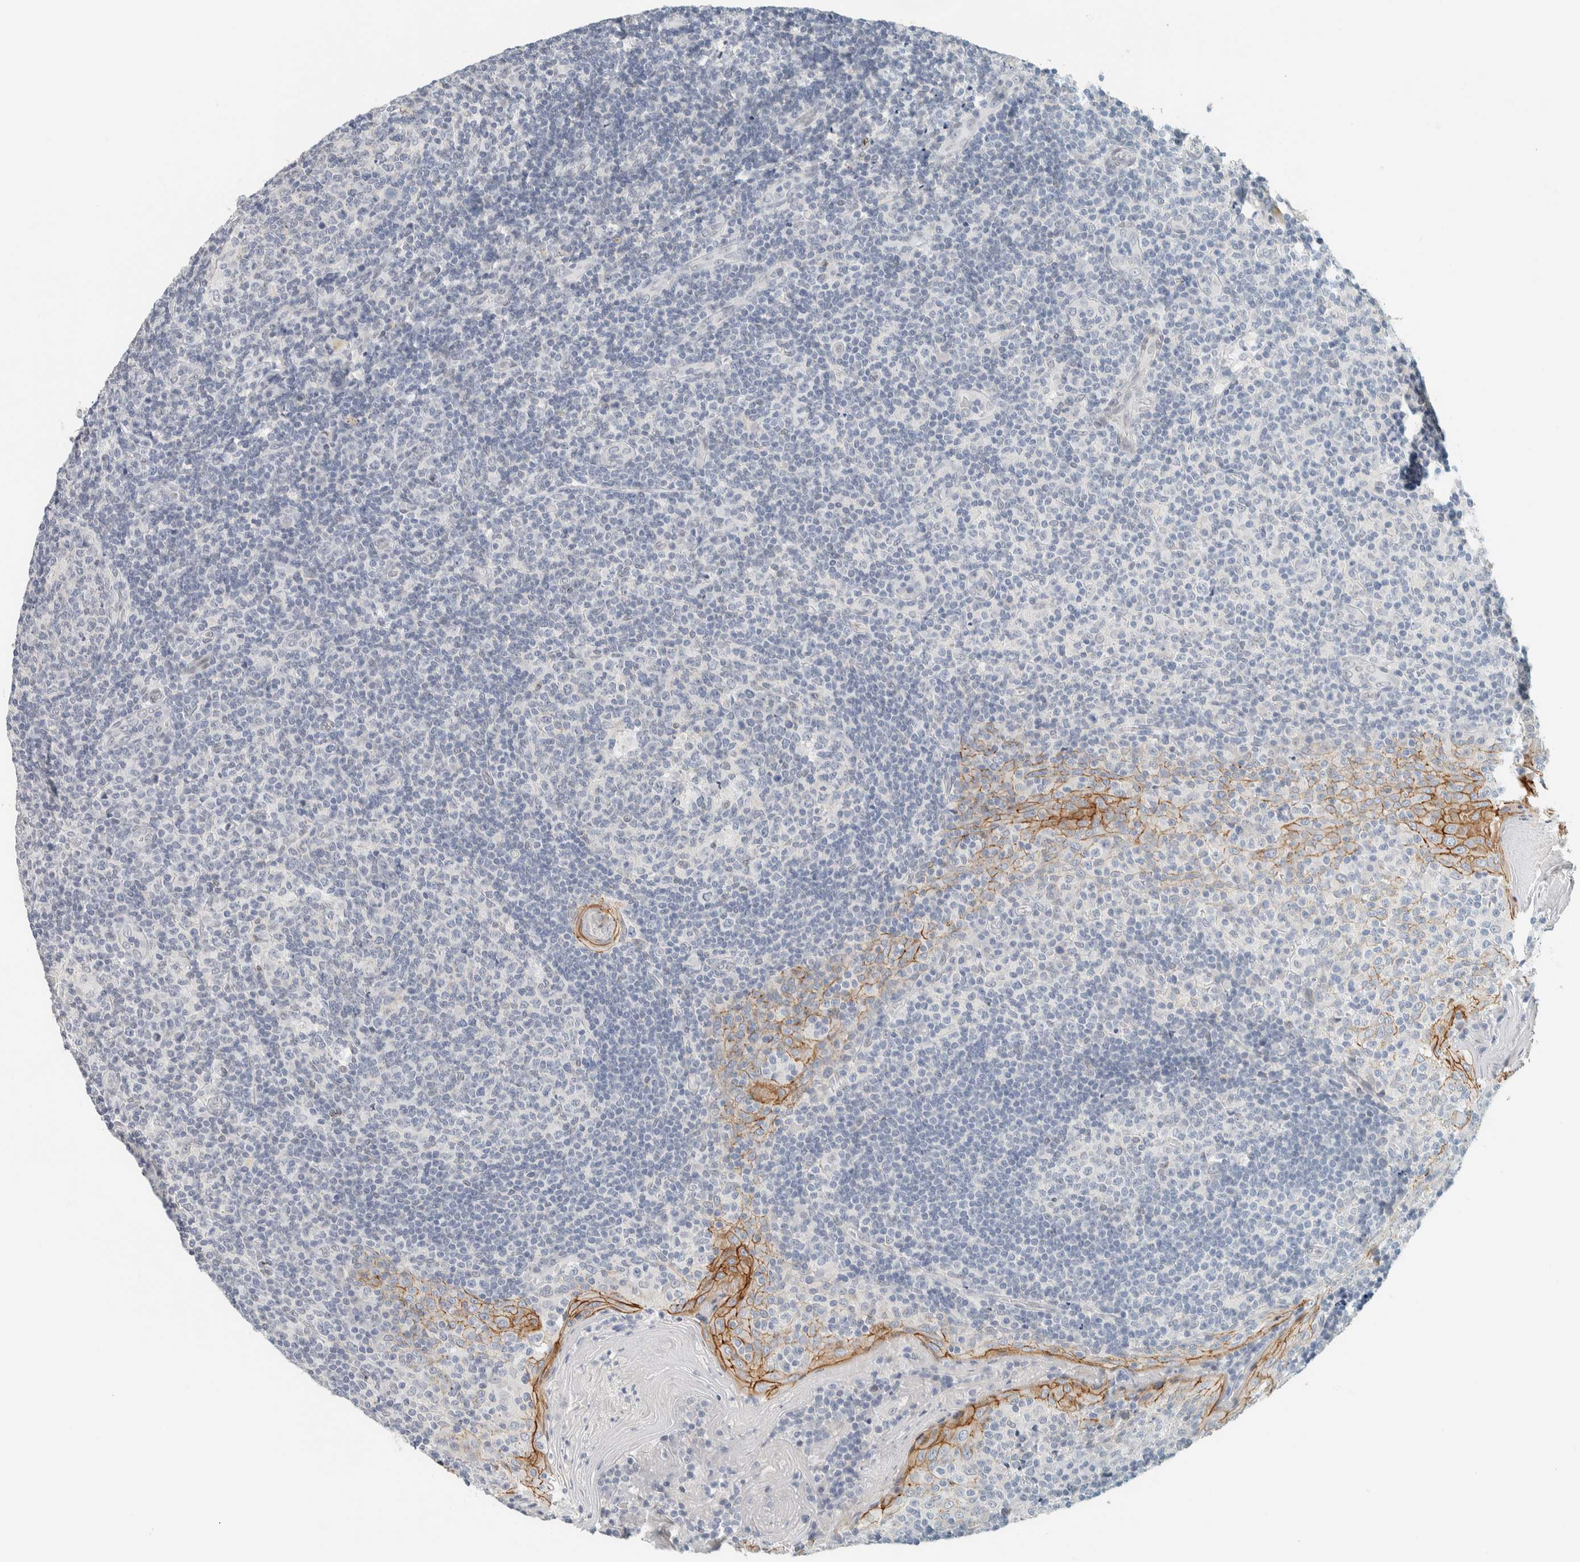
{"staining": {"intensity": "weak", "quantity": "<25%", "location": "cytoplasmic/membranous"}, "tissue": "tonsil", "cell_type": "Germinal center cells", "image_type": "normal", "snomed": [{"axis": "morphology", "description": "Normal tissue, NOS"}, {"axis": "topography", "description": "Tonsil"}], "caption": "High power microscopy histopathology image of an immunohistochemistry (IHC) histopathology image of unremarkable tonsil, revealing no significant staining in germinal center cells. (DAB (3,3'-diaminobenzidine) IHC with hematoxylin counter stain).", "gene": "C1QTNF12", "patient": {"sex": "female", "age": 19}}